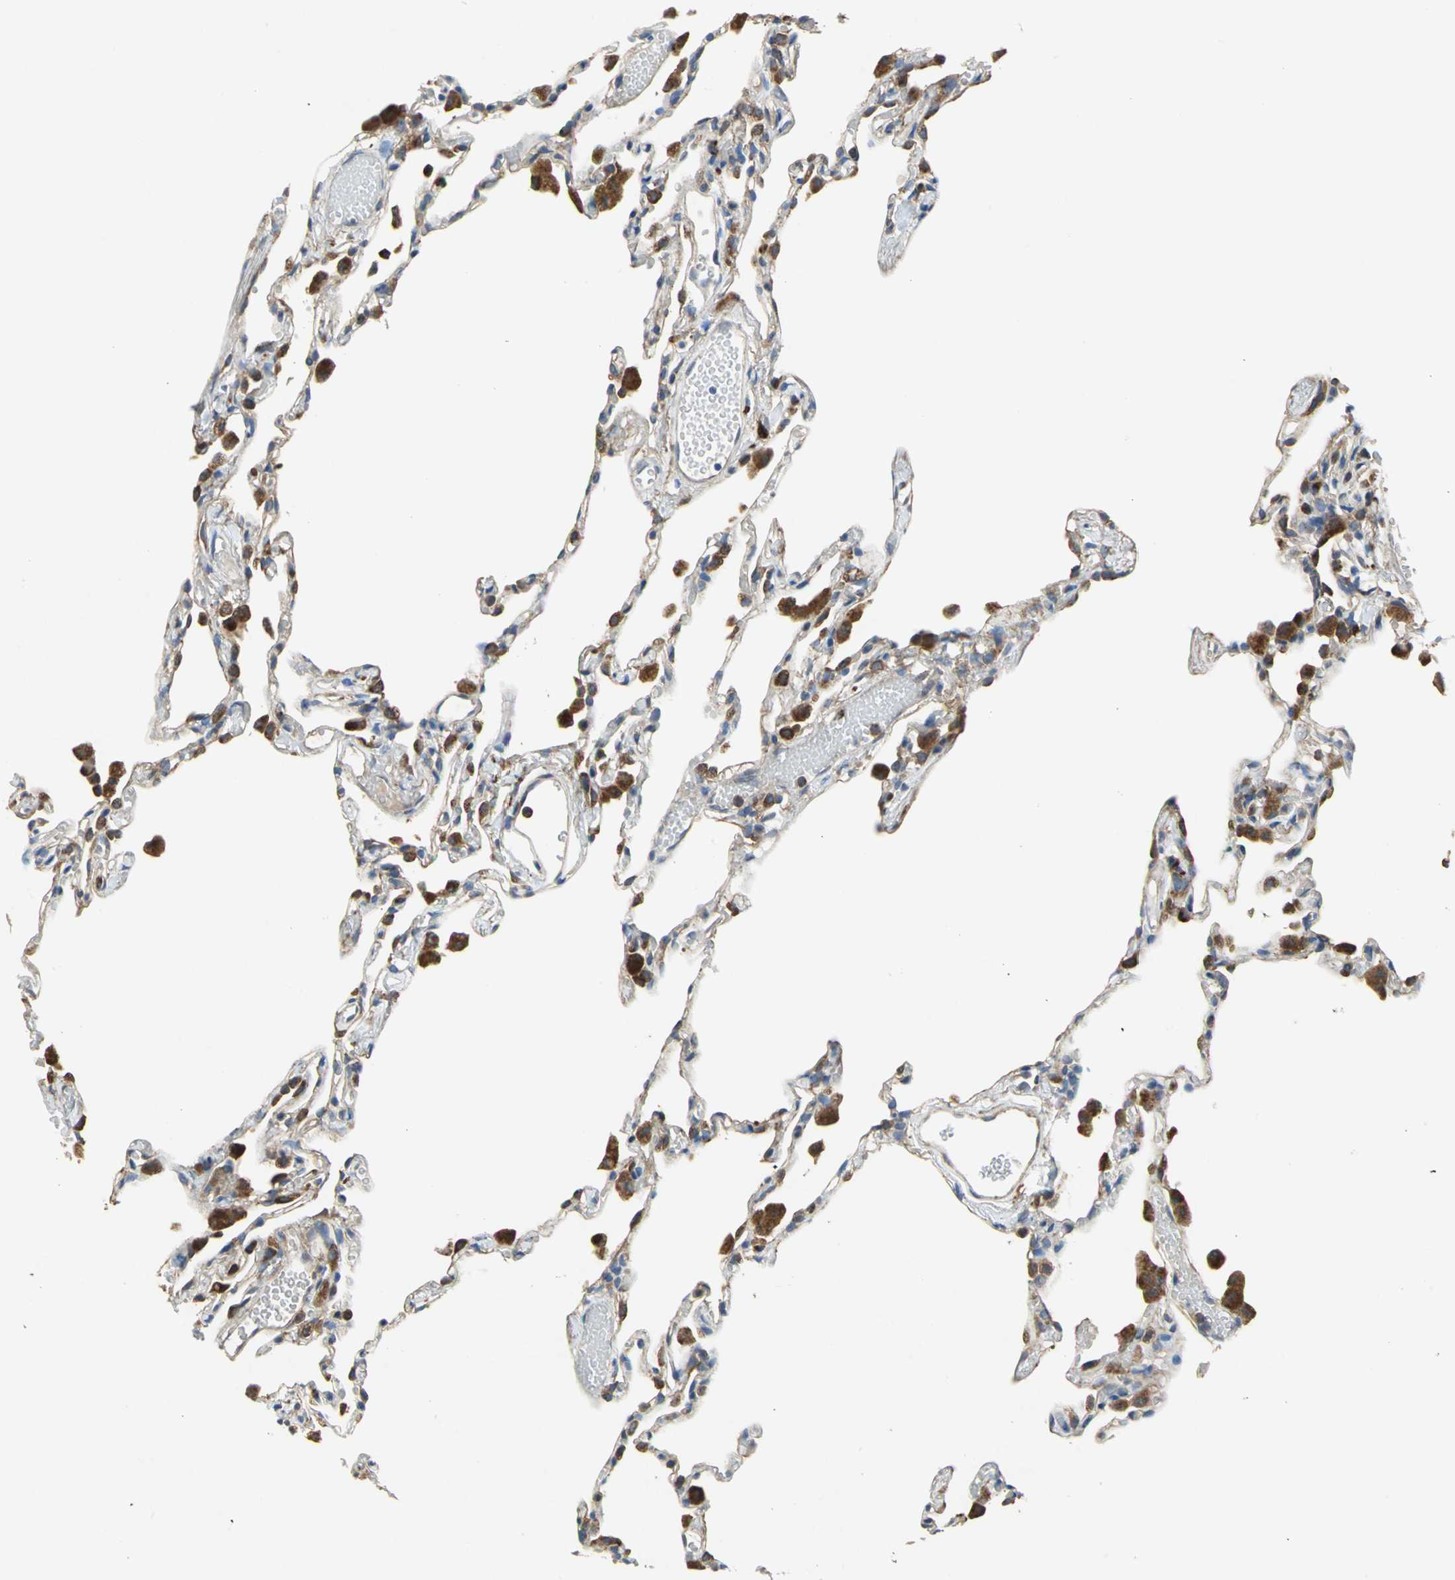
{"staining": {"intensity": "weak", "quantity": "25%-75%", "location": "cytoplasmic/membranous"}, "tissue": "lung", "cell_type": "Alveolar cells", "image_type": "normal", "snomed": [{"axis": "morphology", "description": "Normal tissue, NOS"}, {"axis": "topography", "description": "Lung"}], "caption": "This is an image of immunohistochemistry staining of unremarkable lung, which shows weak positivity in the cytoplasmic/membranous of alveolar cells.", "gene": "DIAPH2", "patient": {"sex": "female", "age": 49}}